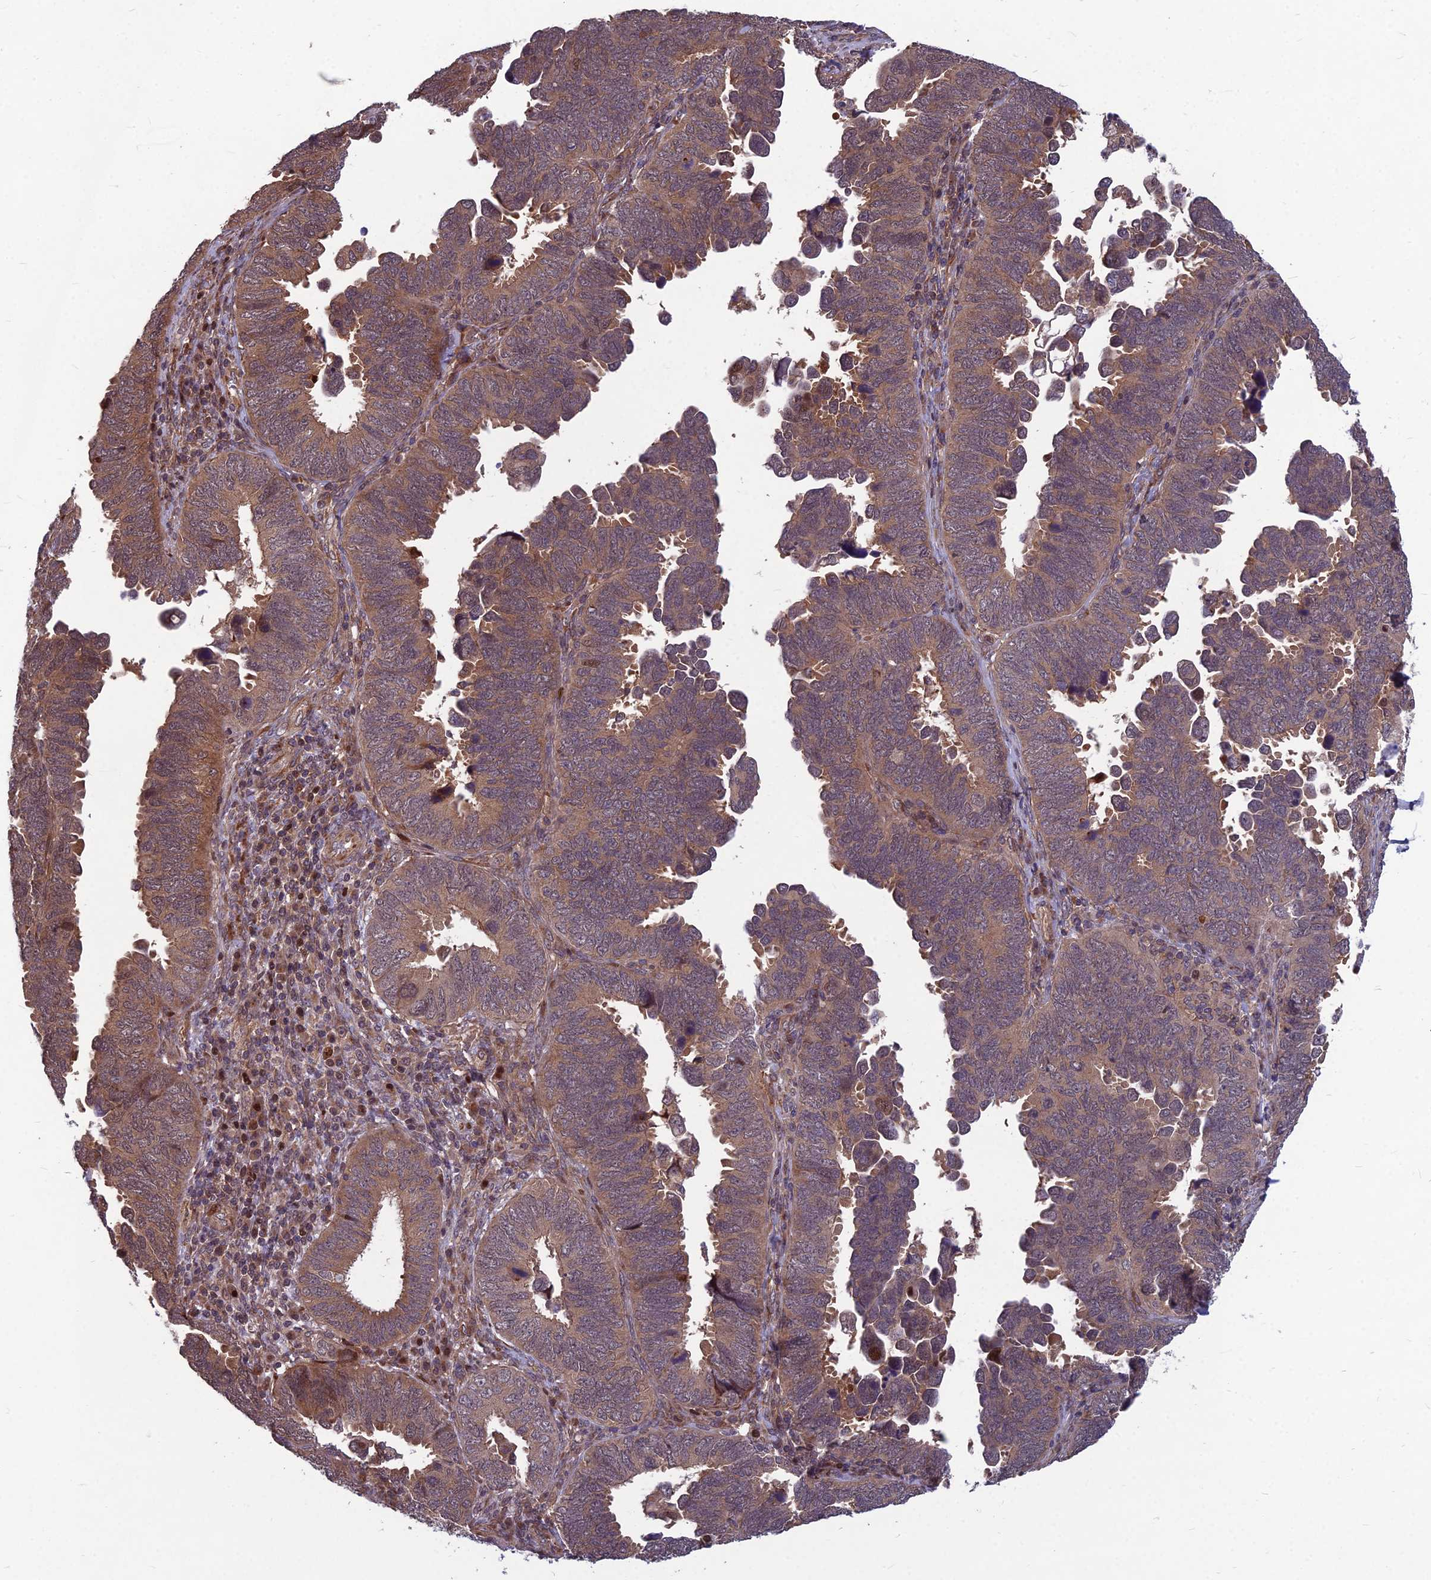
{"staining": {"intensity": "moderate", "quantity": ">75%", "location": "cytoplasmic/membranous"}, "tissue": "endometrial cancer", "cell_type": "Tumor cells", "image_type": "cancer", "snomed": [{"axis": "morphology", "description": "Adenocarcinoma, NOS"}, {"axis": "topography", "description": "Endometrium"}], "caption": "Tumor cells display medium levels of moderate cytoplasmic/membranous positivity in approximately >75% of cells in human endometrial adenocarcinoma.", "gene": "MFSD8", "patient": {"sex": "female", "age": 79}}